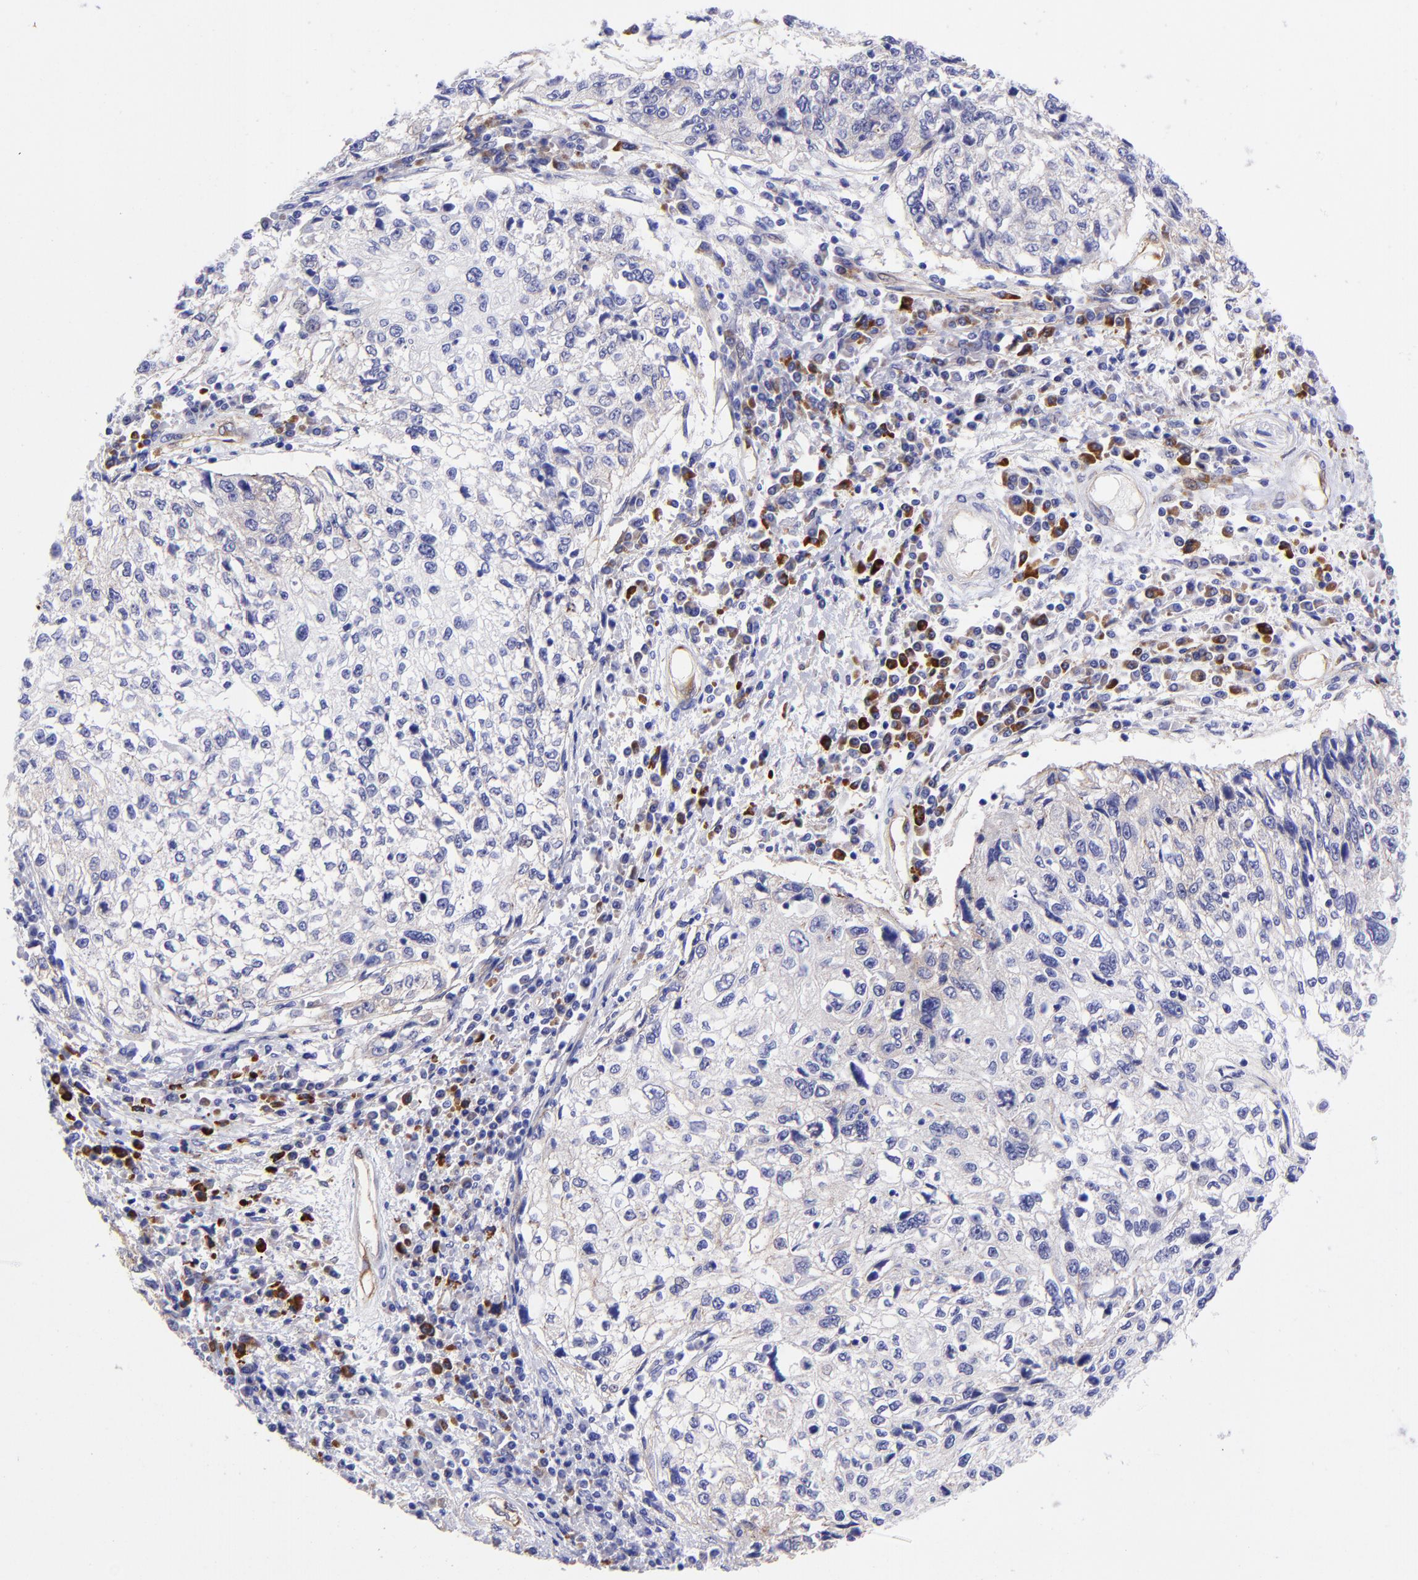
{"staining": {"intensity": "weak", "quantity": "<25%", "location": "cytoplasmic/membranous"}, "tissue": "cervical cancer", "cell_type": "Tumor cells", "image_type": "cancer", "snomed": [{"axis": "morphology", "description": "Squamous cell carcinoma, NOS"}, {"axis": "topography", "description": "Cervix"}], "caption": "Human cervical cancer stained for a protein using immunohistochemistry (IHC) demonstrates no expression in tumor cells.", "gene": "PPFIBP1", "patient": {"sex": "female", "age": 57}}